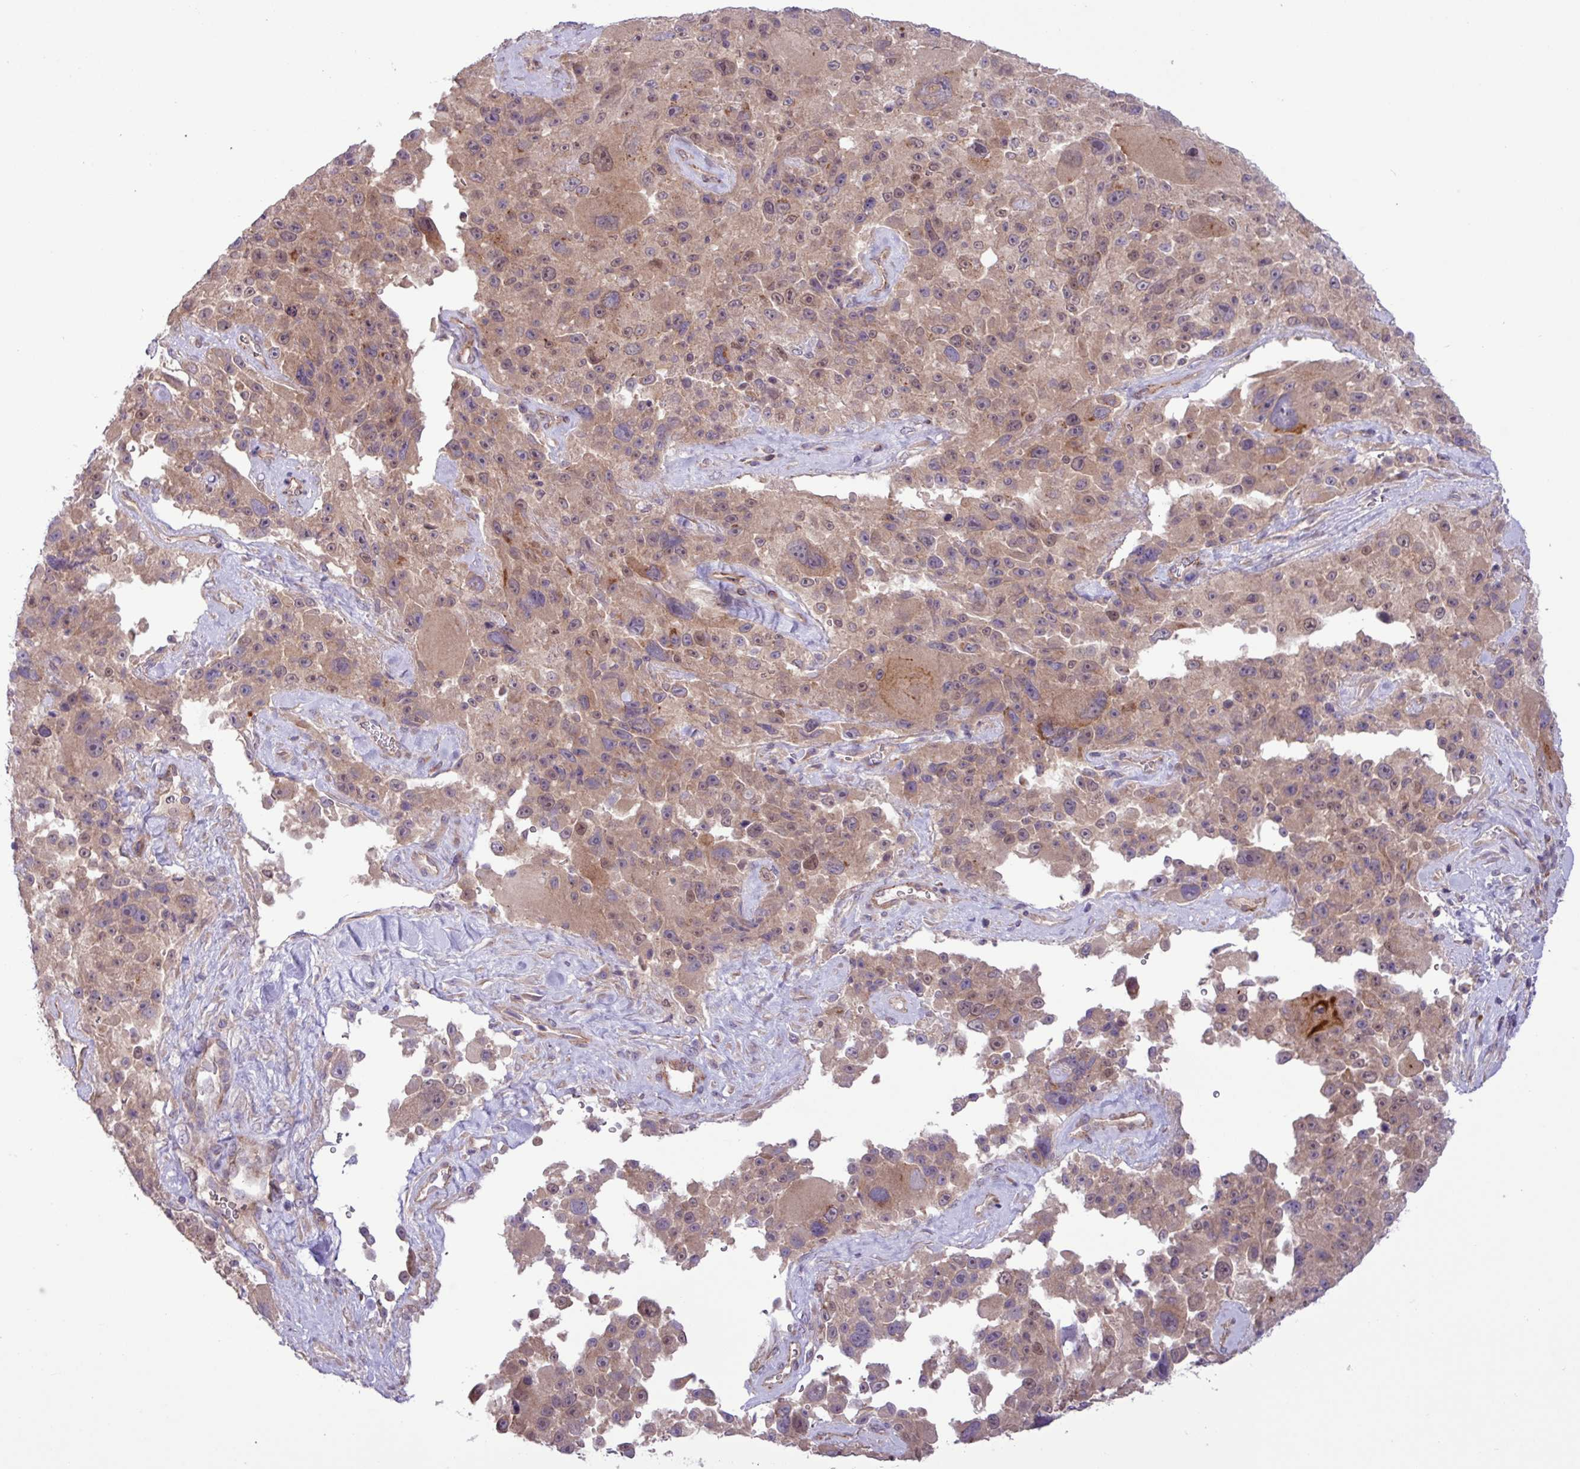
{"staining": {"intensity": "weak", "quantity": ">75%", "location": "cytoplasmic/membranous,nuclear"}, "tissue": "melanoma", "cell_type": "Tumor cells", "image_type": "cancer", "snomed": [{"axis": "morphology", "description": "Malignant melanoma, Metastatic site"}, {"axis": "topography", "description": "Lymph node"}], "caption": "A low amount of weak cytoplasmic/membranous and nuclear staining is appreciated in about >75% of tumor cells in malignant melanoma (metastatic site) tissue.", "gene": "CNTRL", "patient": {"sex": "male", "age": 62}}